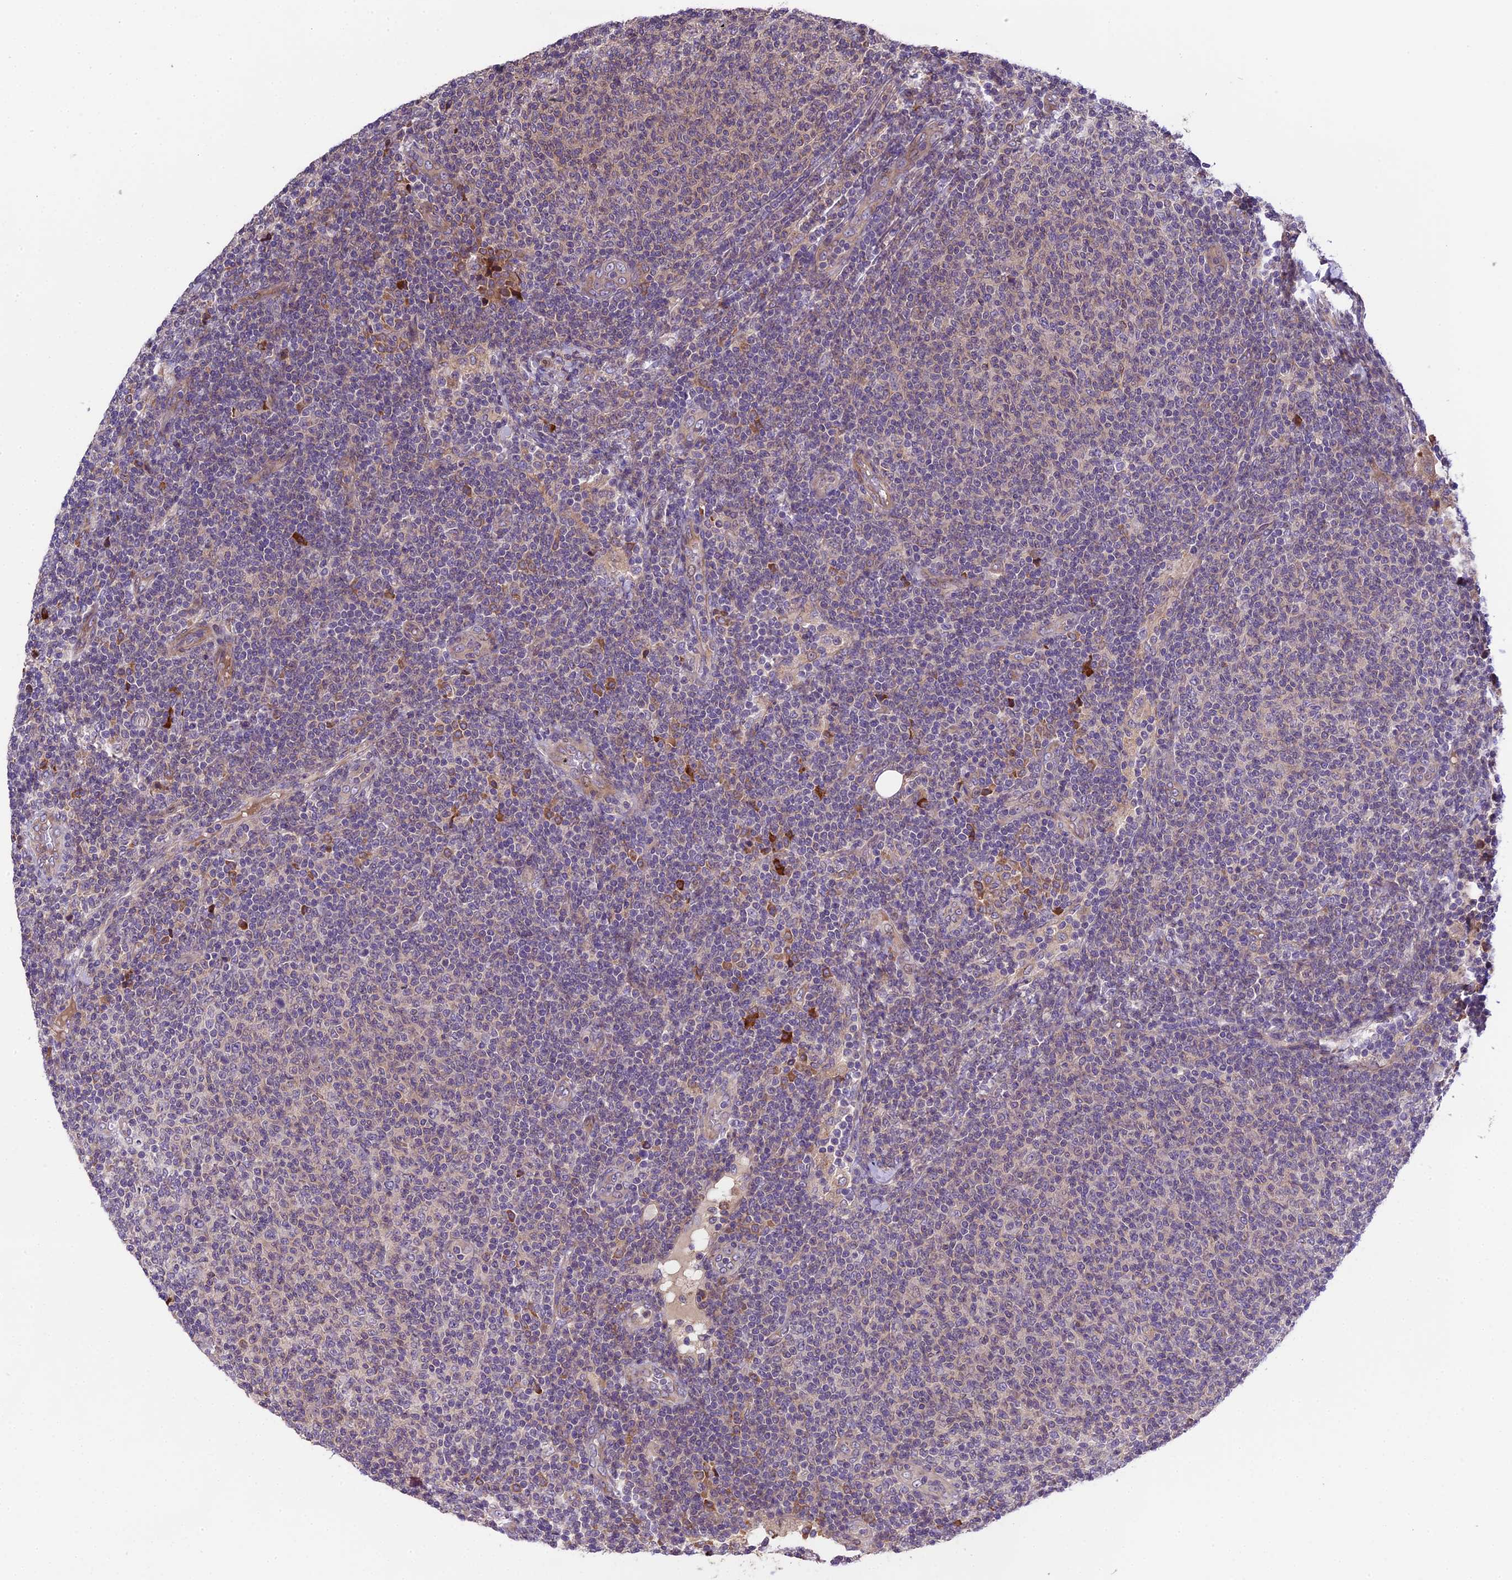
{"staining": {"intensity": "moderate", "quantity": "<25%", "location": "cytoplasmic/membranous"}, "tissue": "lymphoma", "cell_type": "Tumor cells", "image_type": "cancer", "snomed": [{"axis": "morphology", "description": "Malignant lymphoma, non-Hodgkin's type, Low grade"}, {"axis": "topography", "description": "Lymph node"}], "caption": "This photomicrograph shows immunohistochemistry staining of malignant lymphoma, non-Hodgkin's type (low-grade), with low moderate cytoplasmic/membranous expression in approximately <25% of tumor cells.", "gene": "ABCC10", "patient": {"sex": "male", "age": 66}}